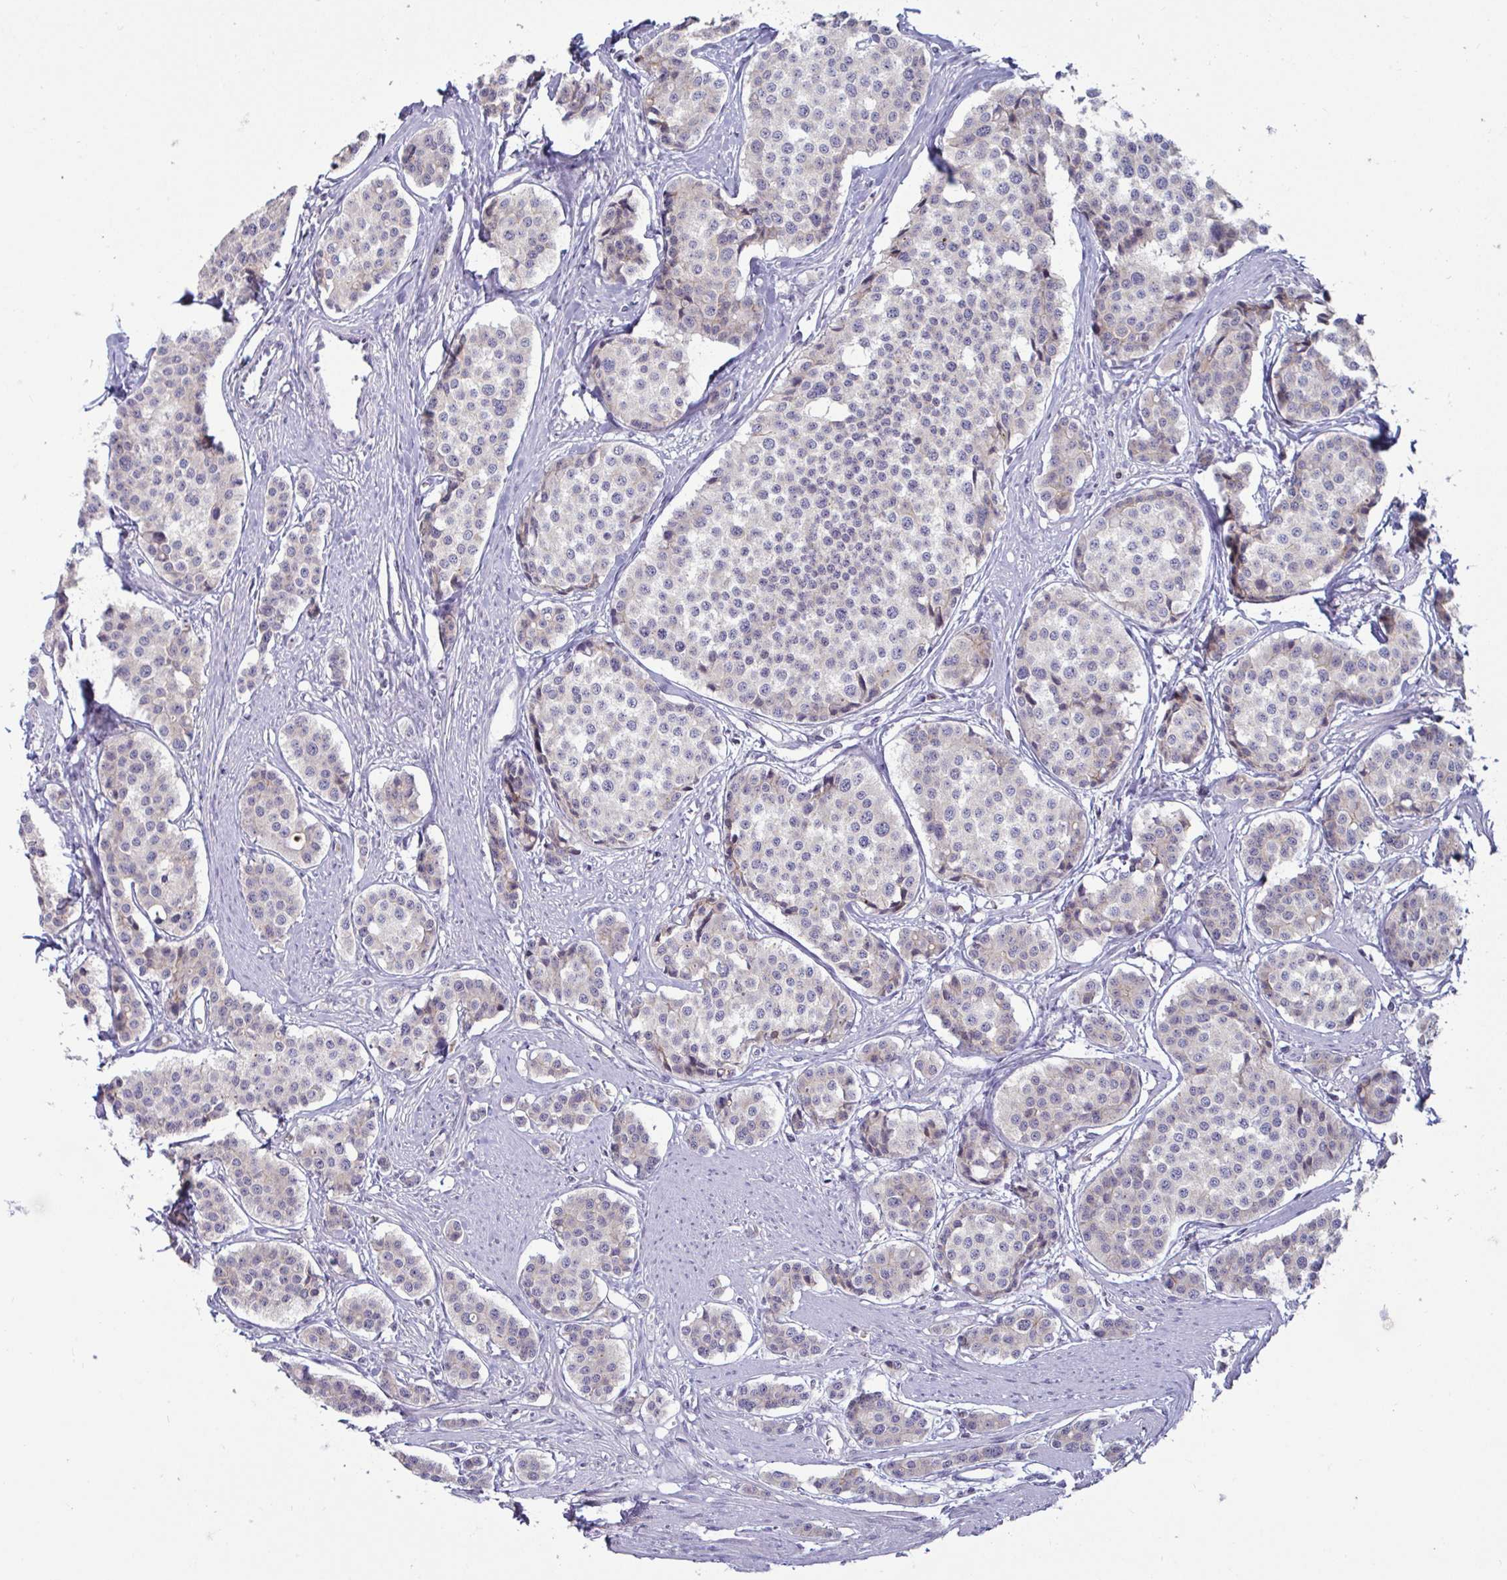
{"staining": {"intensity": "negative", "quantity": "none", "location": "none"}, "tissue": "carcinoid", "cell_type": "Tumor cells", "image_type": "cancer", "snomed": [{"axis": "morphology", "description": "Carcinoid, malignant, NOS"}, {"axis": "topography", "description": "Small intestine"}], "caption": "The micrograph displays no significant expression in tumor cells of carcinoid (malignant). (Brightfield microscopy of DAB (3,3'-diaminobenzidine) IHC at high magnification).", "gene": "GSTM1", "patient": {"sex": "male", "age": 60}}